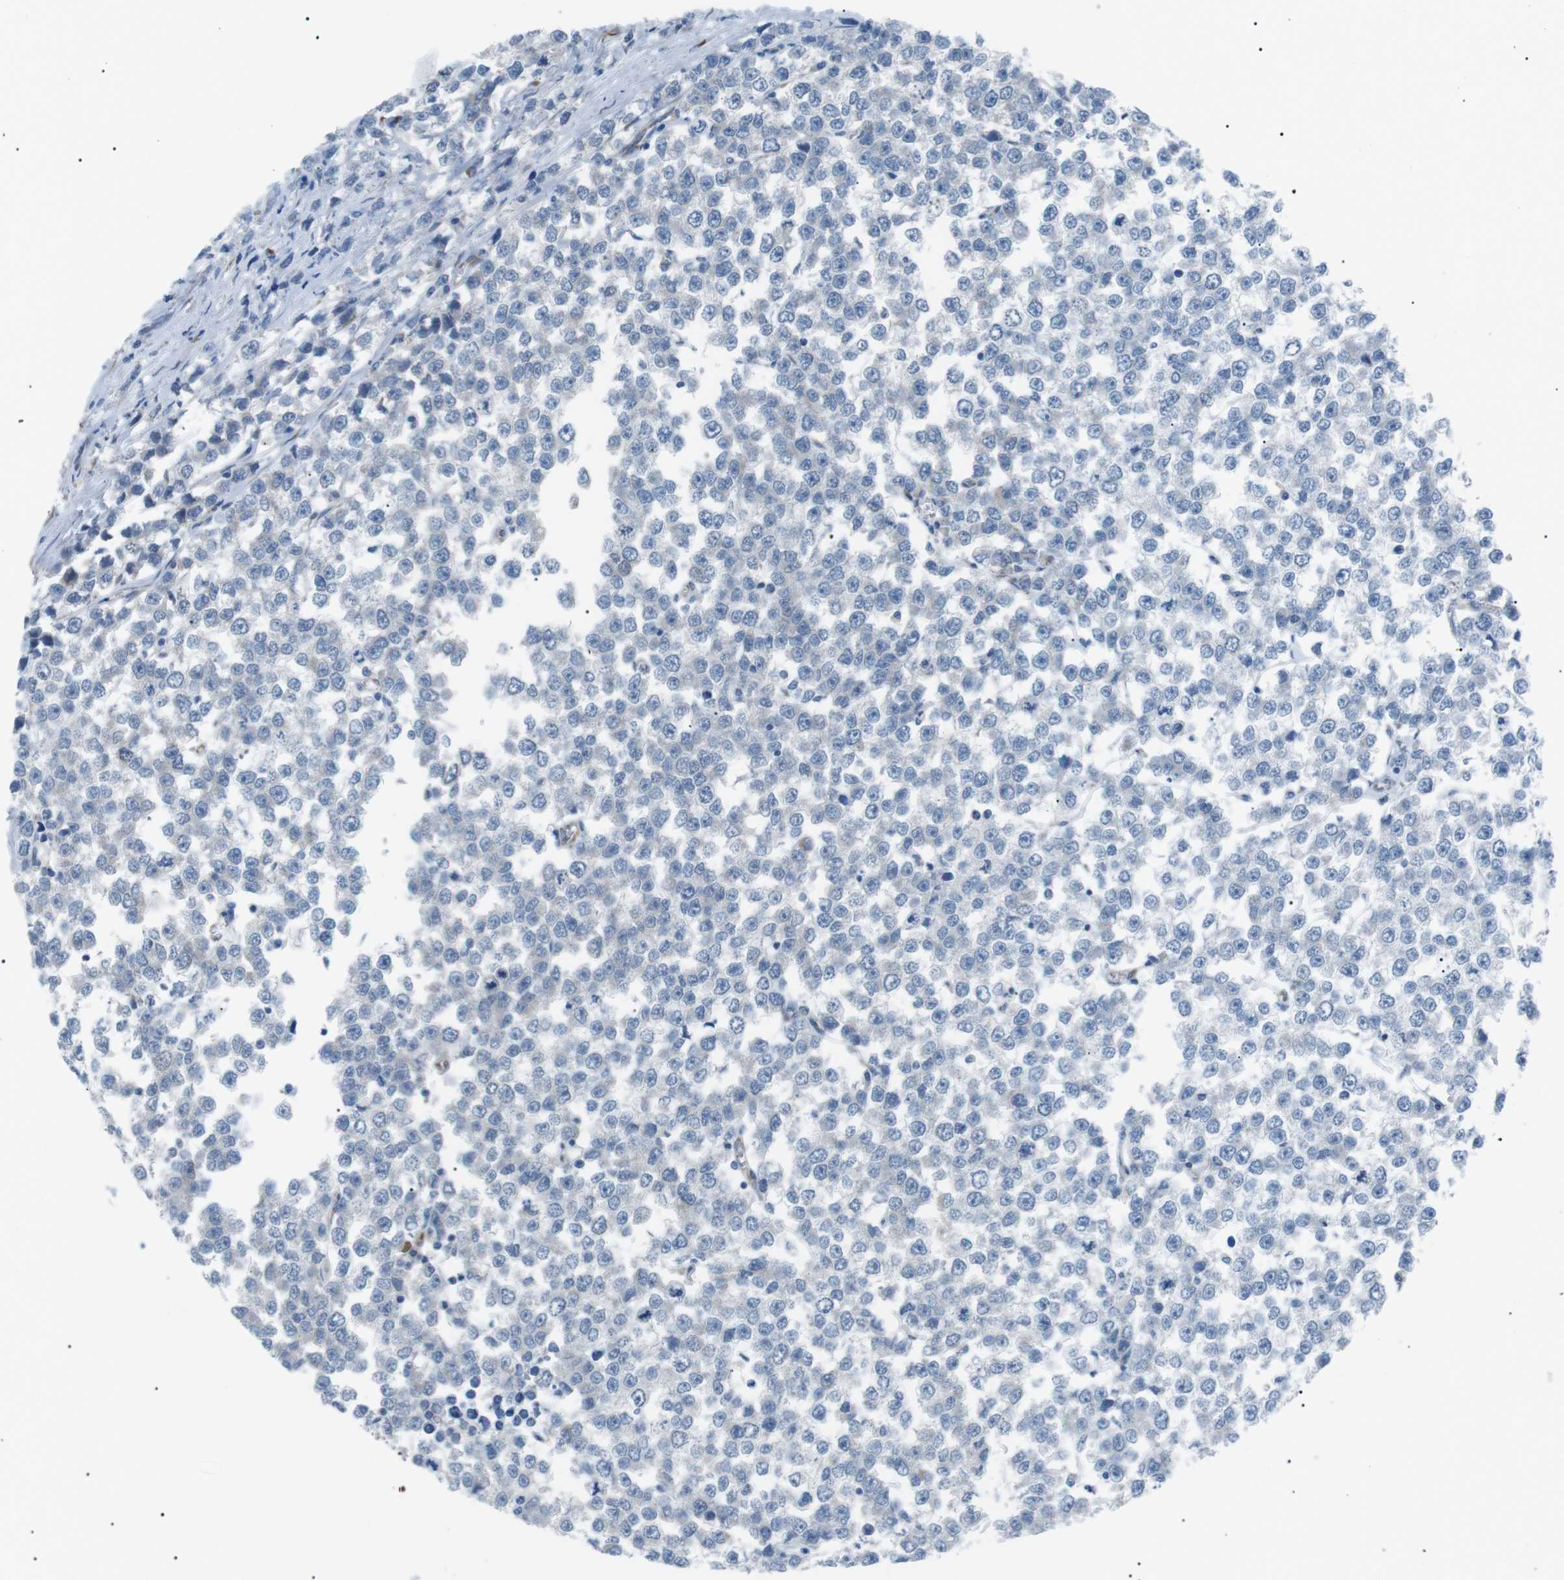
{"staining": {"intensity": "negative", "quantity": "none", "location": "none"}, "tissue": "testis cancer", "cell_type": "Tumor cells", "image_type": "cancer", "snomed": [{"axis": "morphology", "description": "Seminoma, NOS"}, {"axis": "morphology", "description": "Carcinoma, Embryonal, NOS"}, {"axis": "topography", "description": "Testis"}], "caption": "IHC micrograph of human testis cancer stained for a protein (brown), which exhibits no staining in tumor cells.", "gene": "MTARC2", "patient": {"sex": "male", "age": 52}}